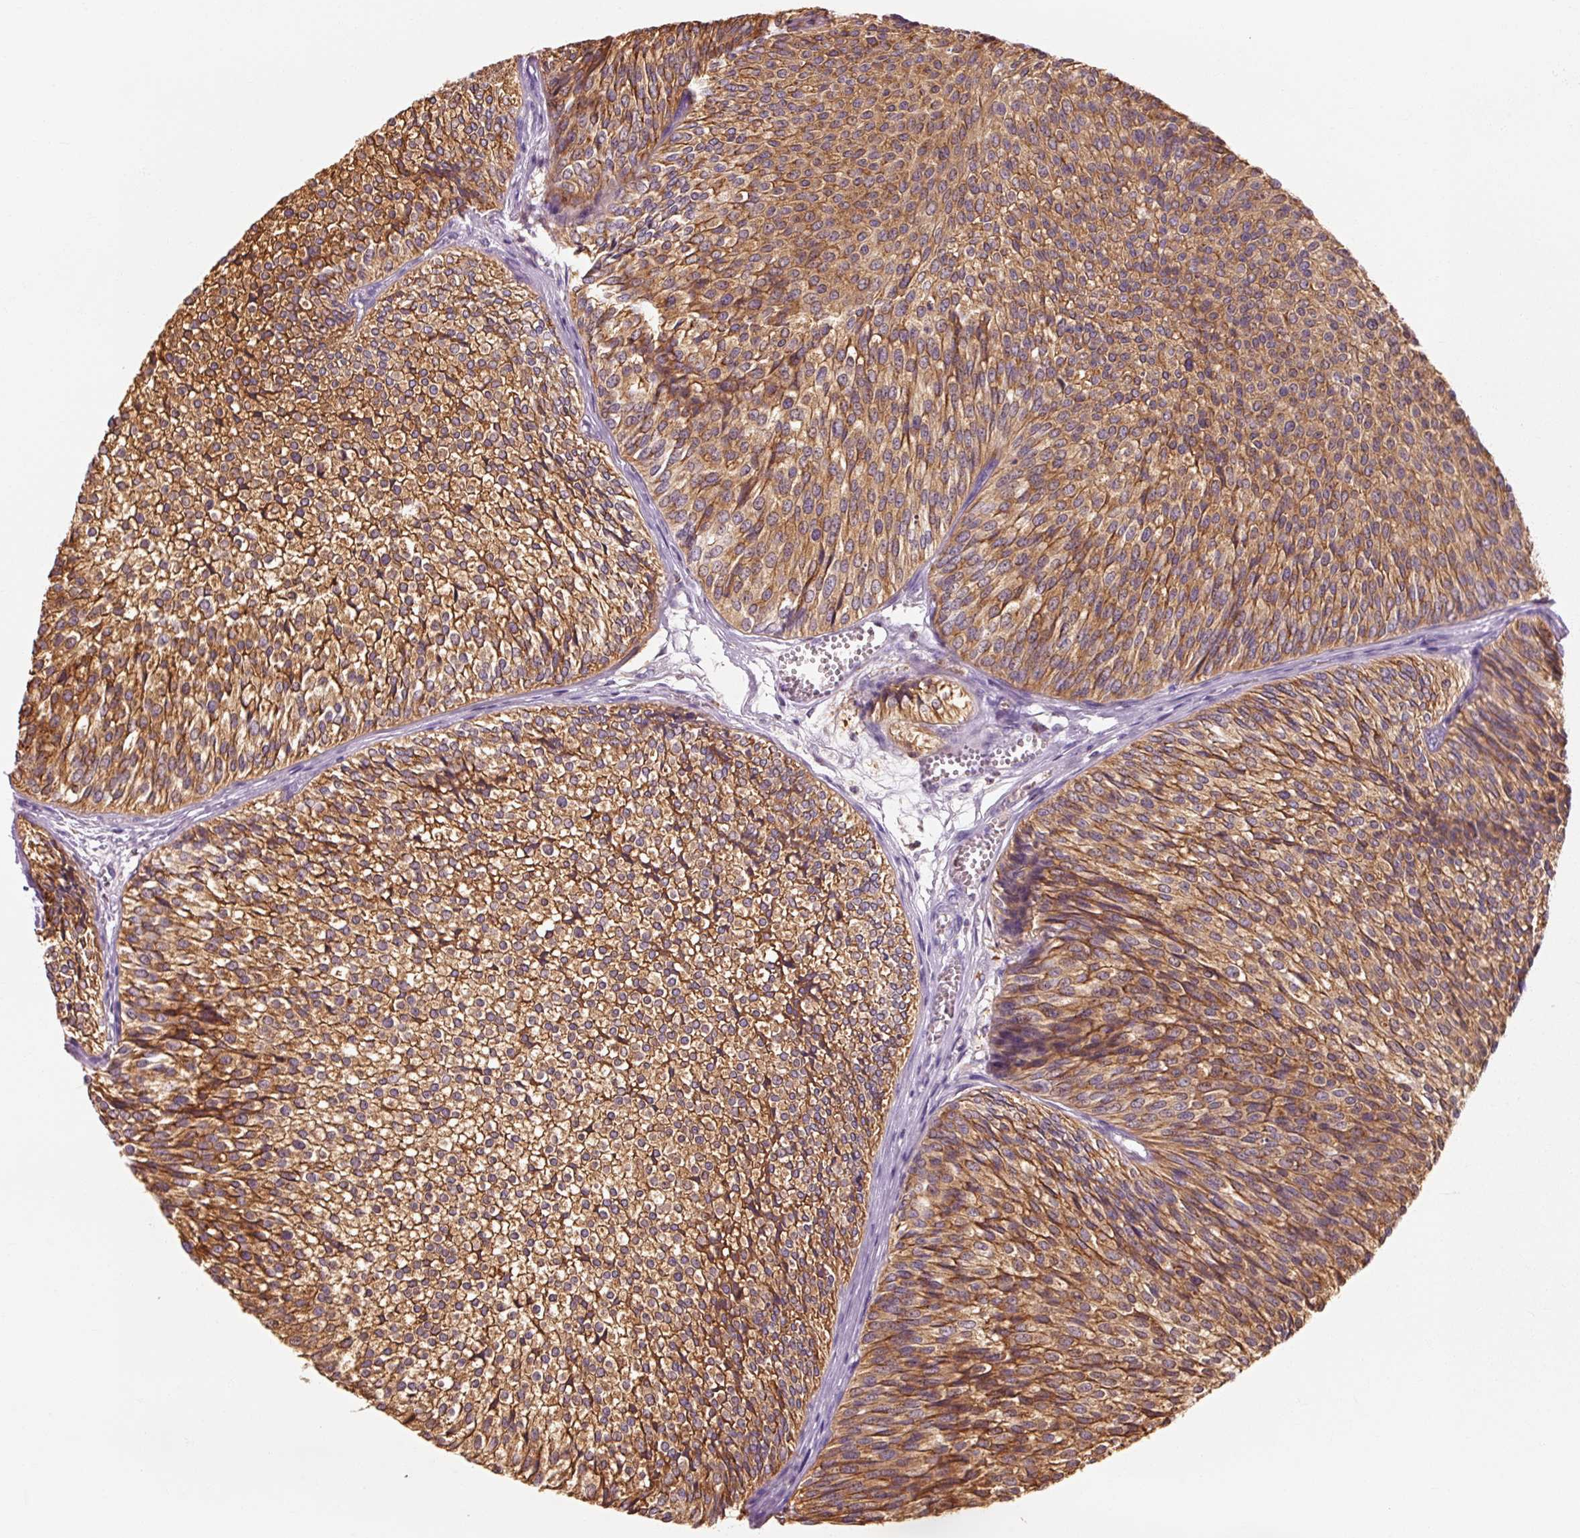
{"staining": {"intensity": "strong", "quantity": ">75%", "location": "cytoplasmic/membranous"}, "tissue": "urothelial cancer", "cell_type": "Tumor cells", "image_type": "cancer", "snomed": [{"axis": "morphology", "description": "Urothelial carcinoma, Low grade"}, {"axis": "topography", "description": "Urinary bladder"}], "caption": "DAB (3,3'-diaminobenzidine) immunohistochemical staining of urothelial carcinoma (low-grade) shows strong cytoplasmic/membranous protein positivity in approximately >75% of tumor cells.", "gene": "OR8K1", "patient": {"sex": "male", "age": 91}}